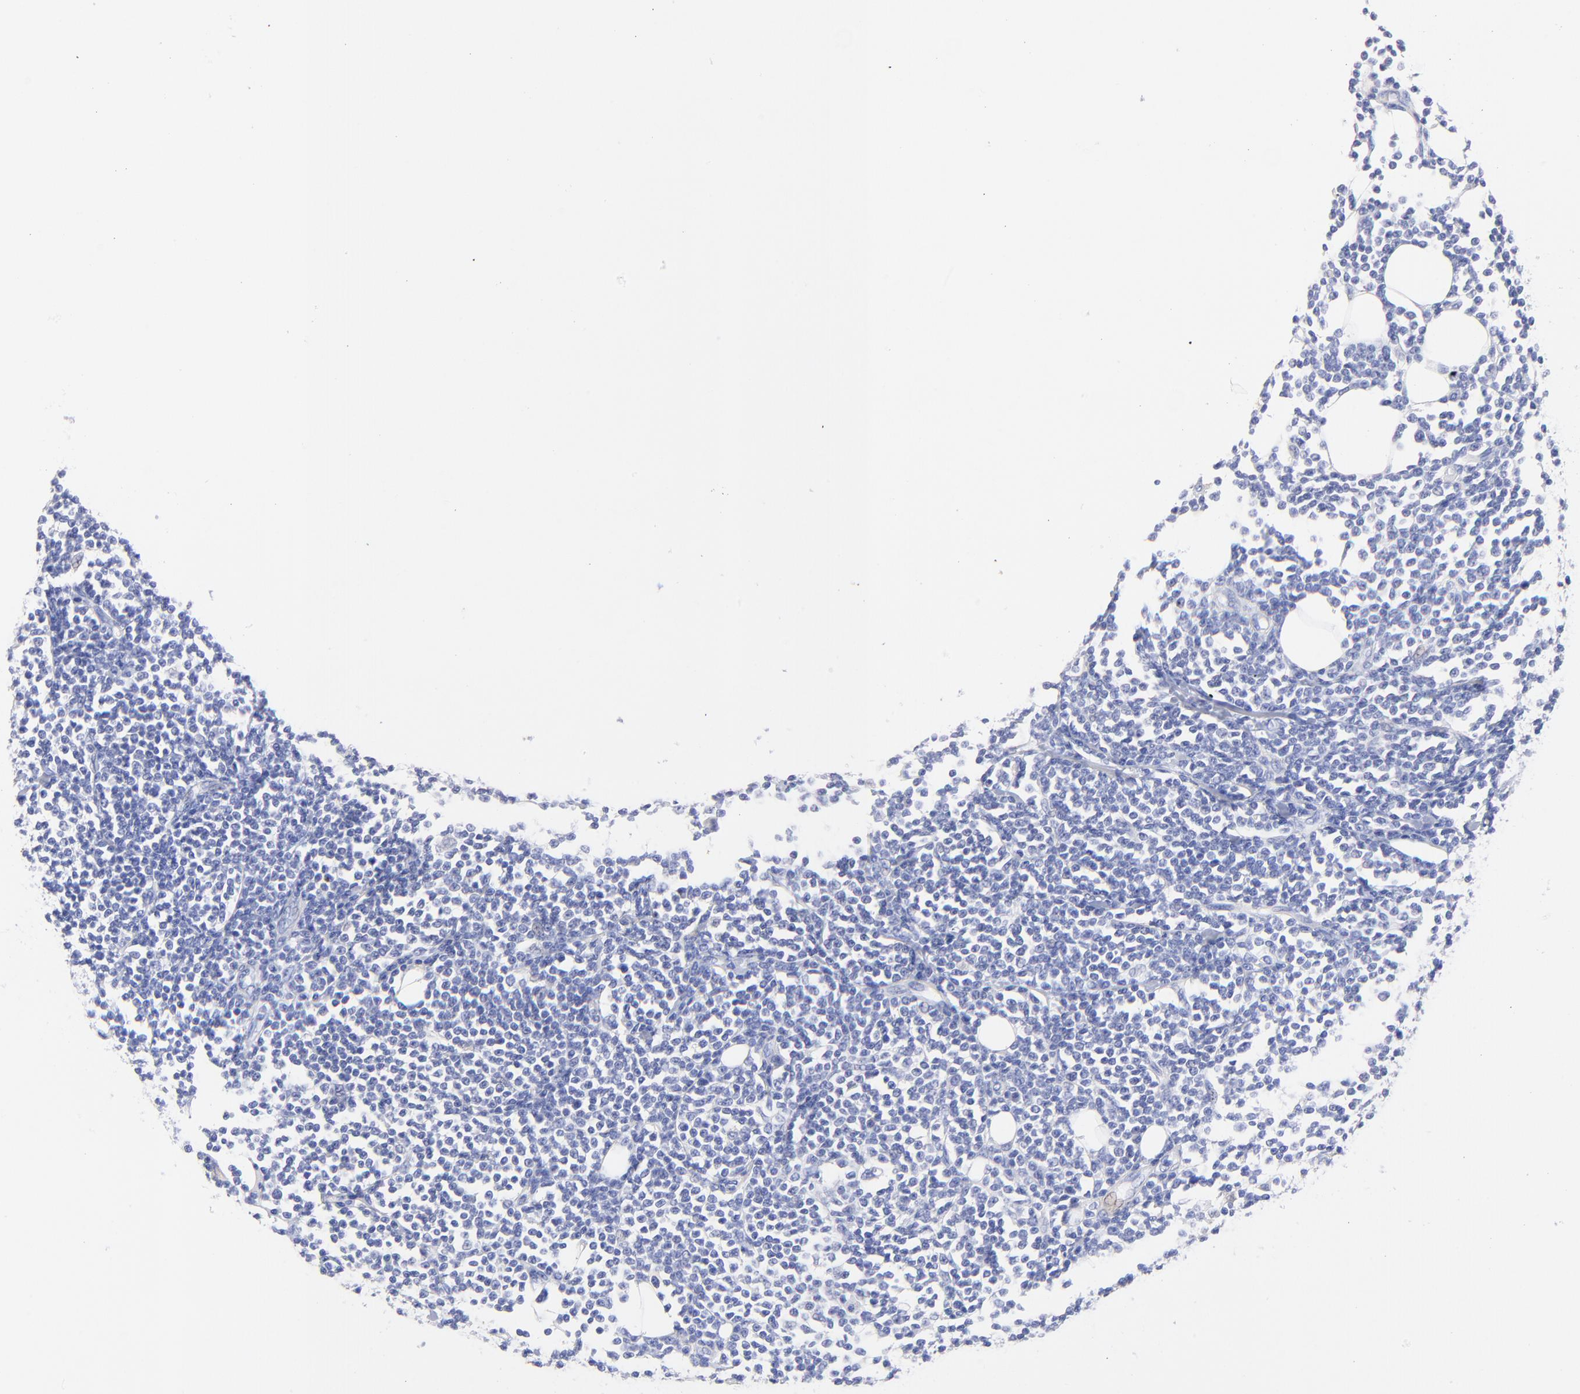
{"staining": {"intensity": "negative", "quantity": "none", "location": "none"}, "tissue": "lymphoma", "cell_type": "Tumor cells", "image_type": "cancer", "snomed": [{"axis": "morphology", "description": "Malignant lymphoma, non-Hodgkin's type, Low grade"}, {"axis": "topography", "description": "Soft tissue"}], "caption": "Immunohistochemistry micrograph of neoplastic tissue: human low-grade malignant lymphoma, non-Hodgkin's type stained with DAB displays no significant protein expression in tumor cells.", "gene": "HORMAD2", "patient": {"sex": "male", "age": 92}}